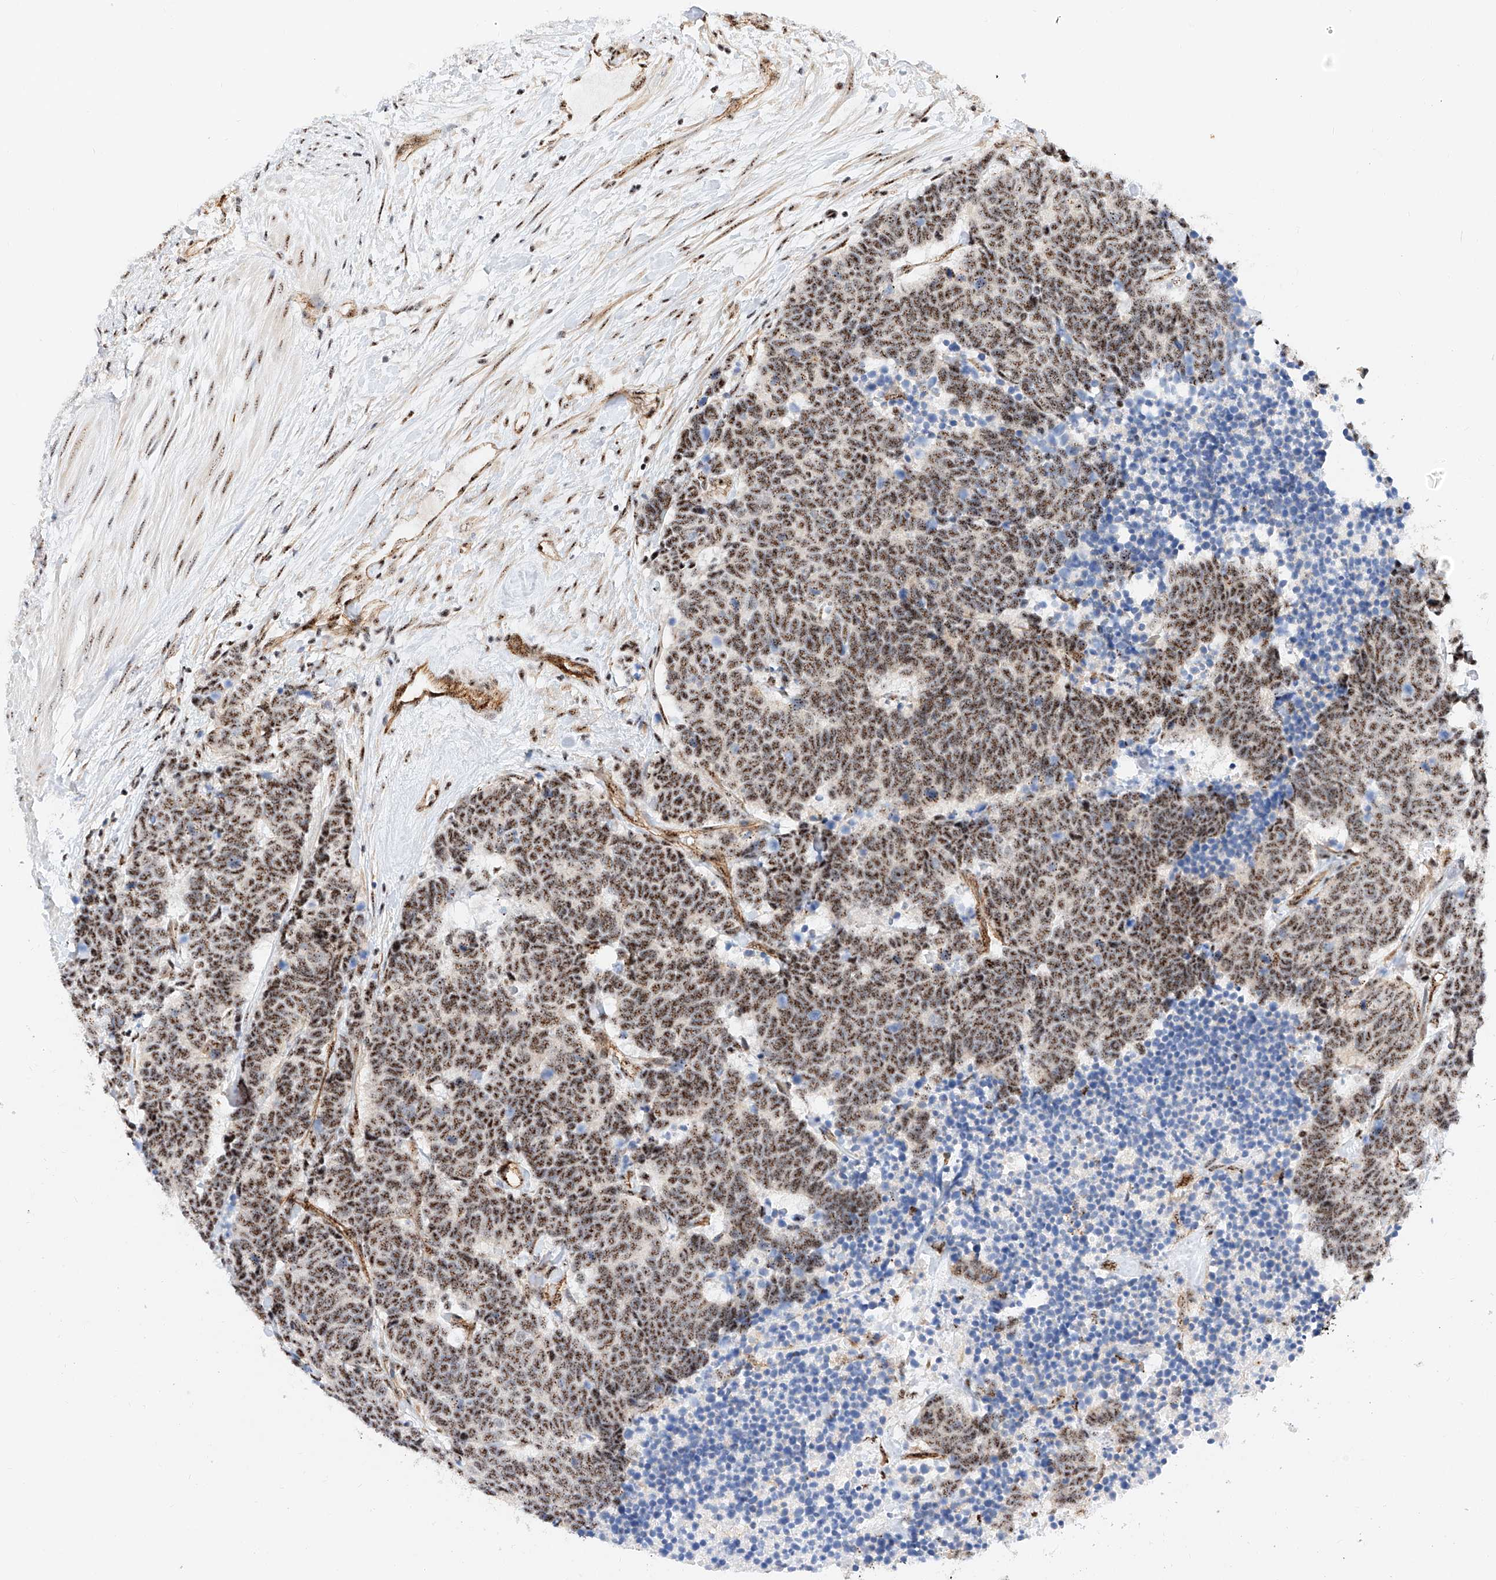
{"staining": {"intensity": "moderate", "quantity": ">75%", "location": "nuclear"}, "tissue": "carcinoid", "cell_type": "Tumor cells", "image_type": "cancer", "snomed": [{"axis": "morphology", "description": "Carcinoma, NOS"}, {"axis": "morphology", "description": "Carcinoid, malignant, NOS"}, {"axis": "topography", "description": "Urinary bladder"}], "caption": "The image displays a brown stain indicating the presence of a protein in the nuclear of tumor cells in carcinoid.", "gene": "ATXN7L2", "patient": {"sex": "male", "age": 57}}